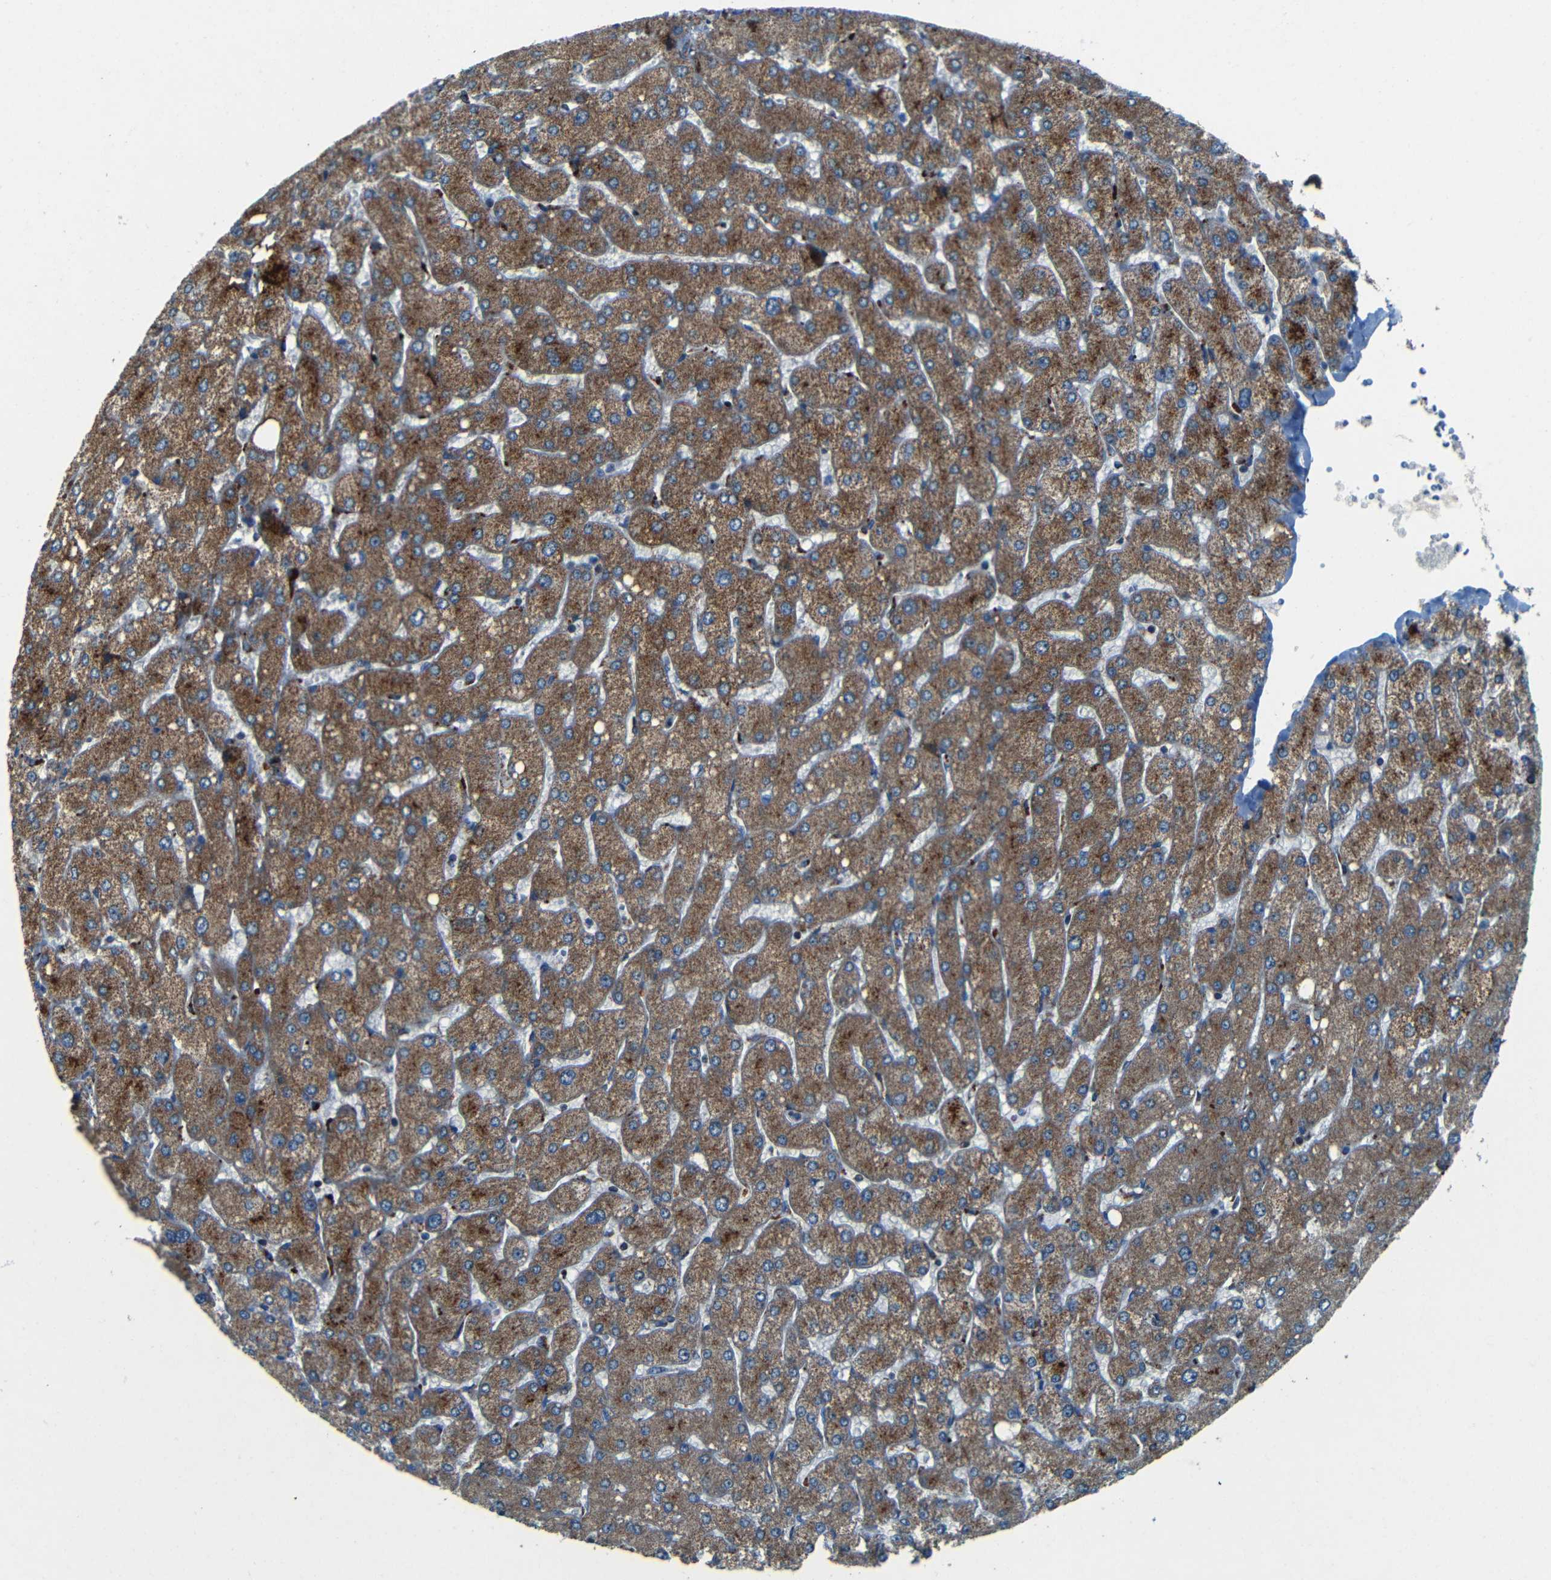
{"staining": {"intensity": "moderate", "quantity": ">75%", "location": "cytoplasmic/membranous"}, "tissue": "liver", "cell_type": "Cholangiocytes", "image_type": "normal", "snomed": [{"axis": "morphology", "description": "Normal tissue, NOS"}, {"axis": "topography", "description": "Liver"}], "caption": "Protein expression analysis of unremarkable human liver reveals moderate cytoplasmic/membranous staining in approximately >75% of cholangiocytes. (DAB (3,3'-diaminobenzidine) IHC, brown staining for protein, blue staining for nuclei).", "gene": "WSCD2", "patient": {"sex": "male", "age": 55}}